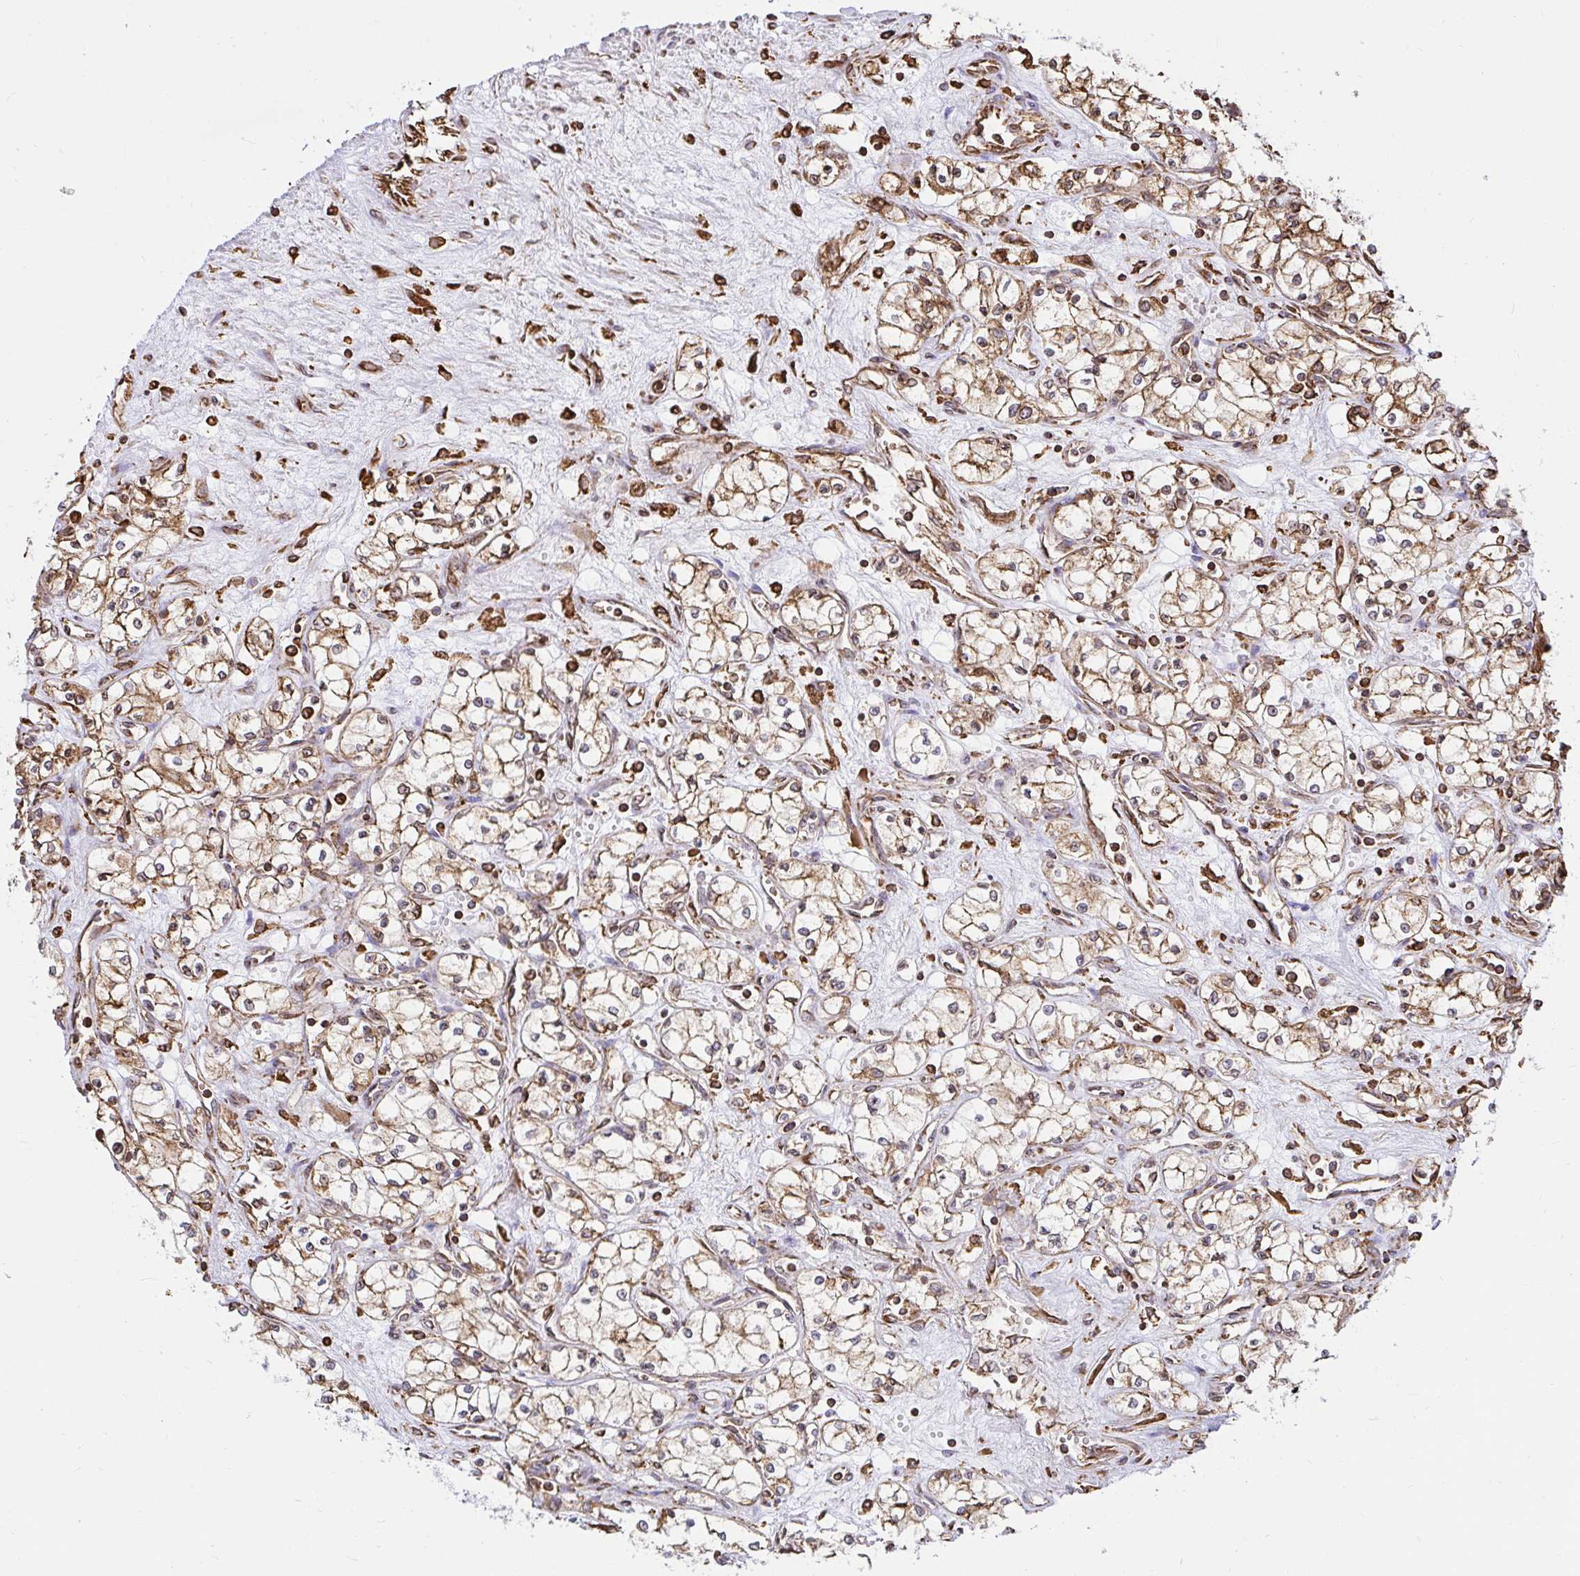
{"staining": {"intensity": "moderate", "quantity": ">75%", "location": "cytoplasmic/membranous"}, "tissue": "renal cancer", "cell_type": "Tumor cells", "image_type": "cancer", "snomed": [{"axis": "morphology", "description": "Normal tissue, NOS"}, {"axis": "morphology", "description": "Adenocarcinoma, NOS"}, {"axis": "topography", "description": "Kidney"}], "caption": "There is medium levels of moderate cytoplasmic/membranous staining in tumor cells of renal cancer (adenocarcinoma), as demonstrated by immunohistochemical staining (brown color).", "gene": "CLGN", "patient": {"sex": "male", "age": 59}}